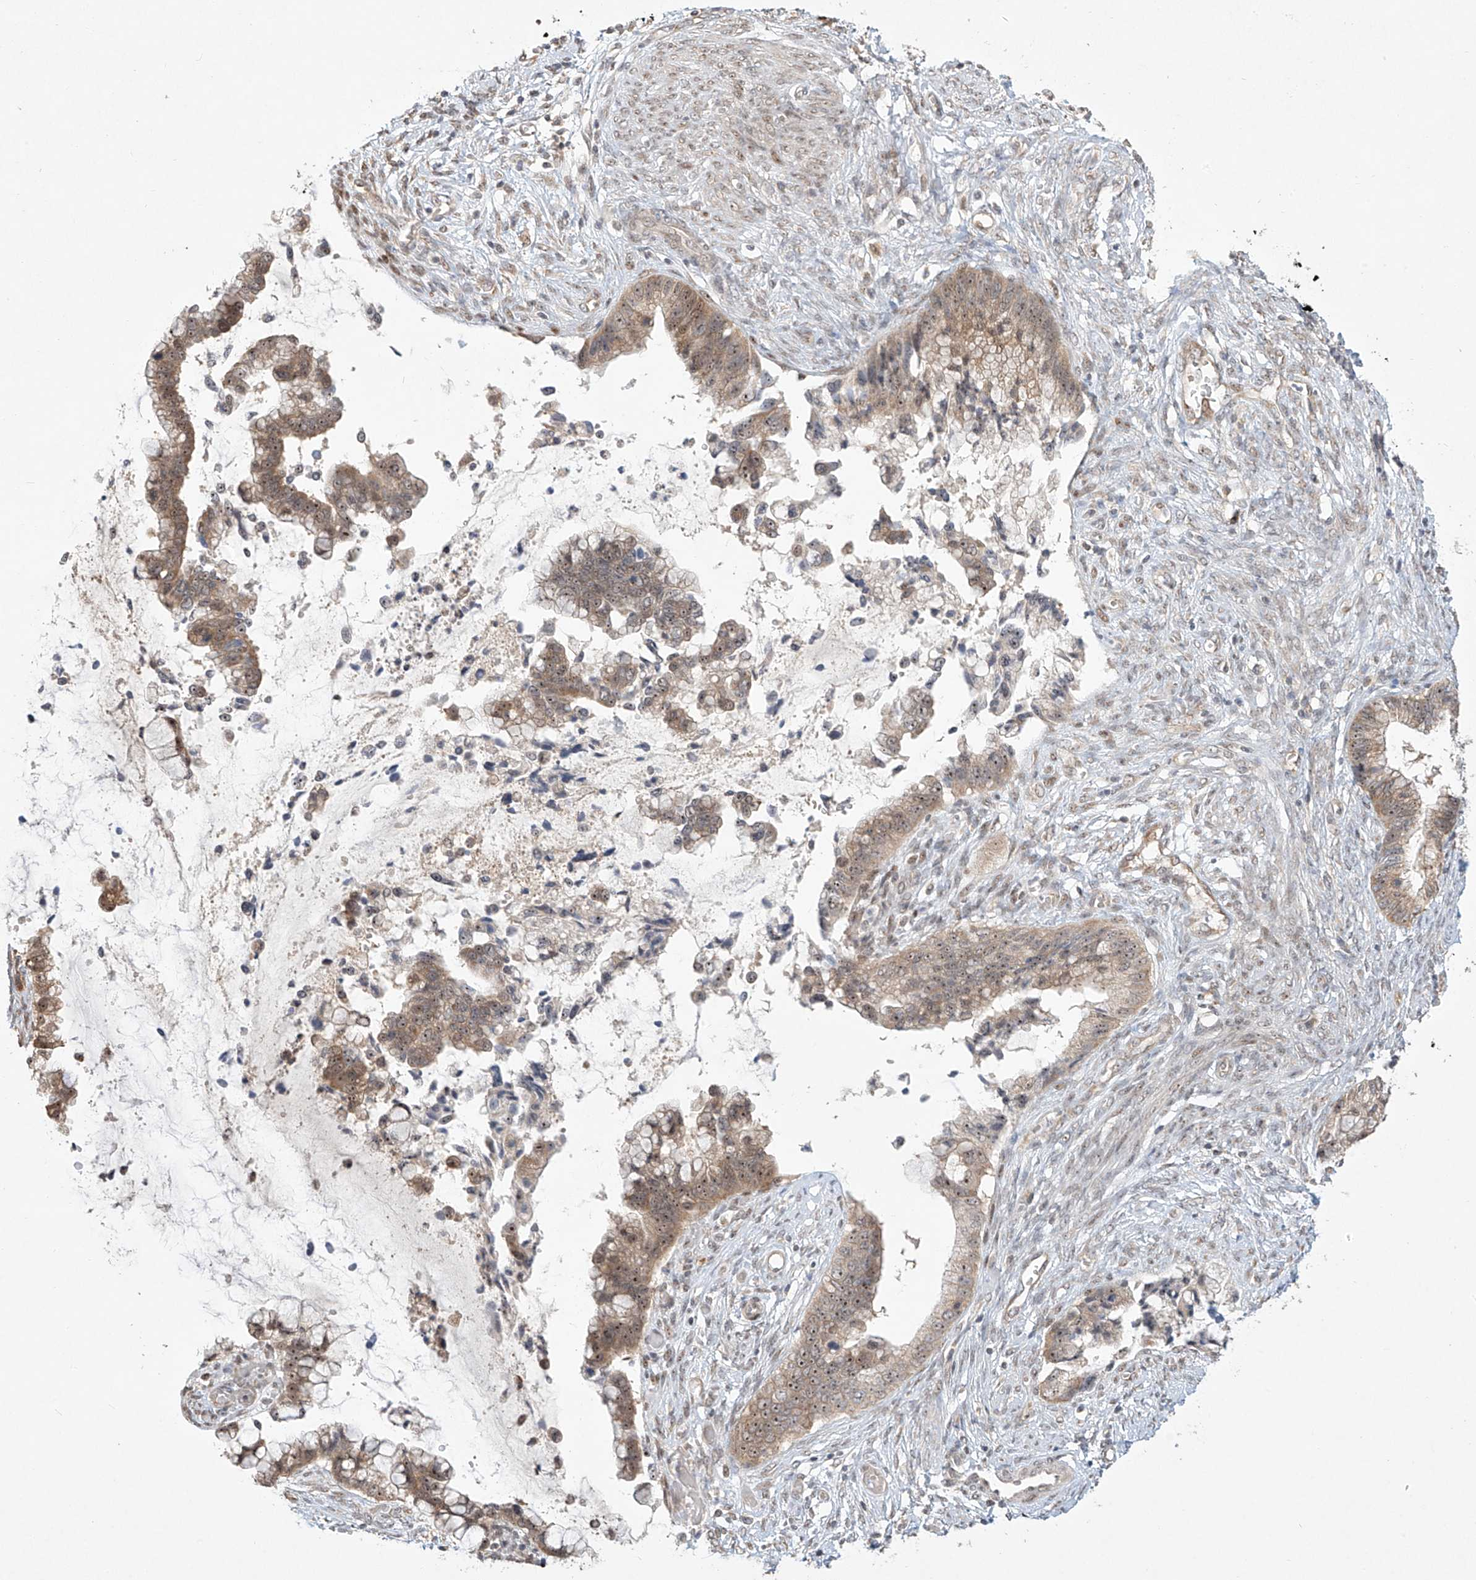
{"staining": {"intensity": "moderate", "quantity": "25%-75%", "location": "cytoplasmic/membranous,nuclear"}, "tissue": "cervical cancer", "cell_type": "Tumor cells", "image_type": "cancer", "snomed": [{"axis": "morphology", "description": "Adenocarcinoma, NOS"}, {"axis": "topography", "description": "Cervix"}], "caption": "Cervical adenocarcinoma was stained to show a protein in brown. There is medium levels of moderate cytoplasmic/membranous and nuclear staining in about 25%-75% of tumor cells.", "gene": "TASP1", "patient": {"sex": "female", "age": 44}}